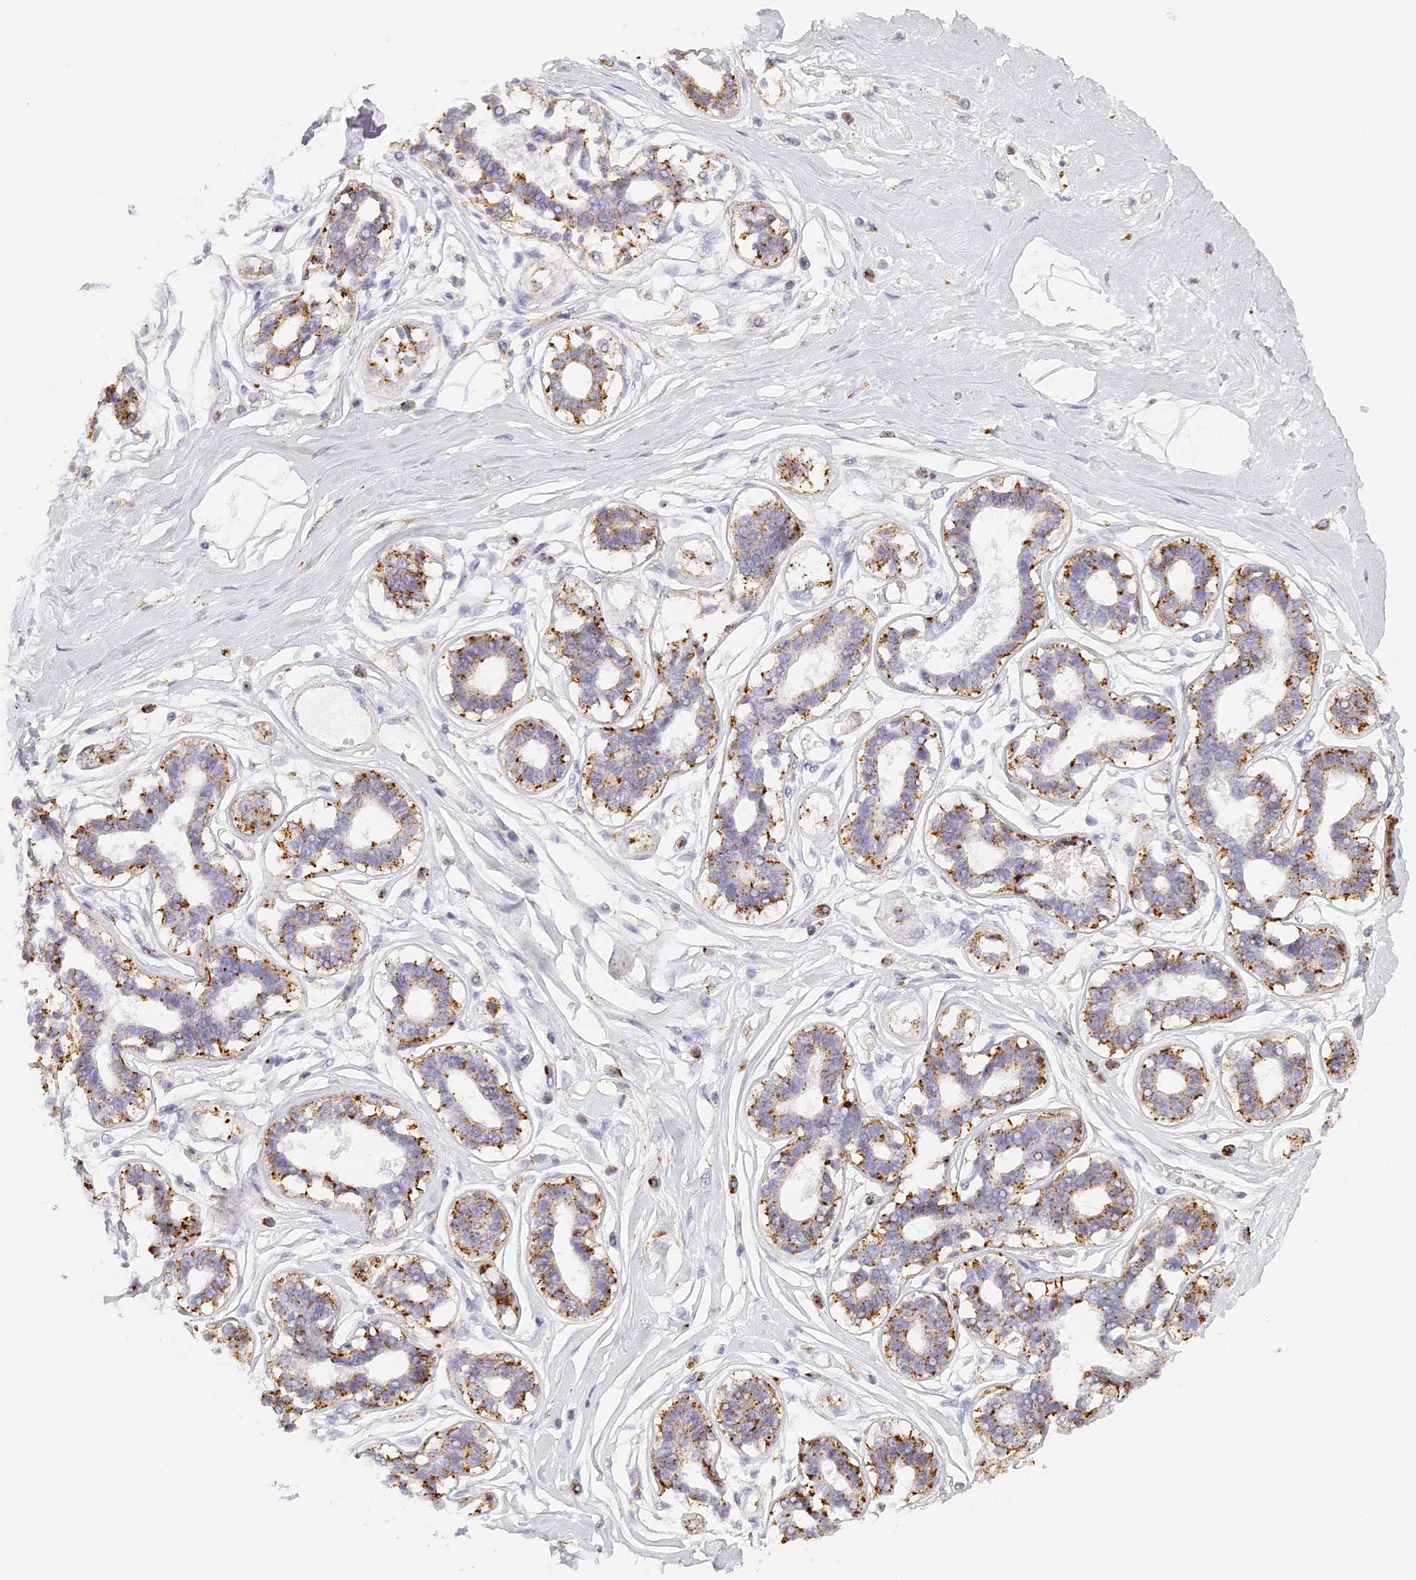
{"staining": {"intensity": "negative", "quantity": "none", "location": "none"}, "tissue": "breast", "cell_type": "Adipocytes", "image_type": "normal", "snomed": [{"axis": "morphology", "description": "Normal tissue, NOS"}, {"axis": "topography", "description": "Breast"}], "caption": "This is an IHC histopathology image of unremarkable human breast. There is no expression in adipocytes.", "gene": "LAMP2", "patient": {"sex": "female", "age": 45}}